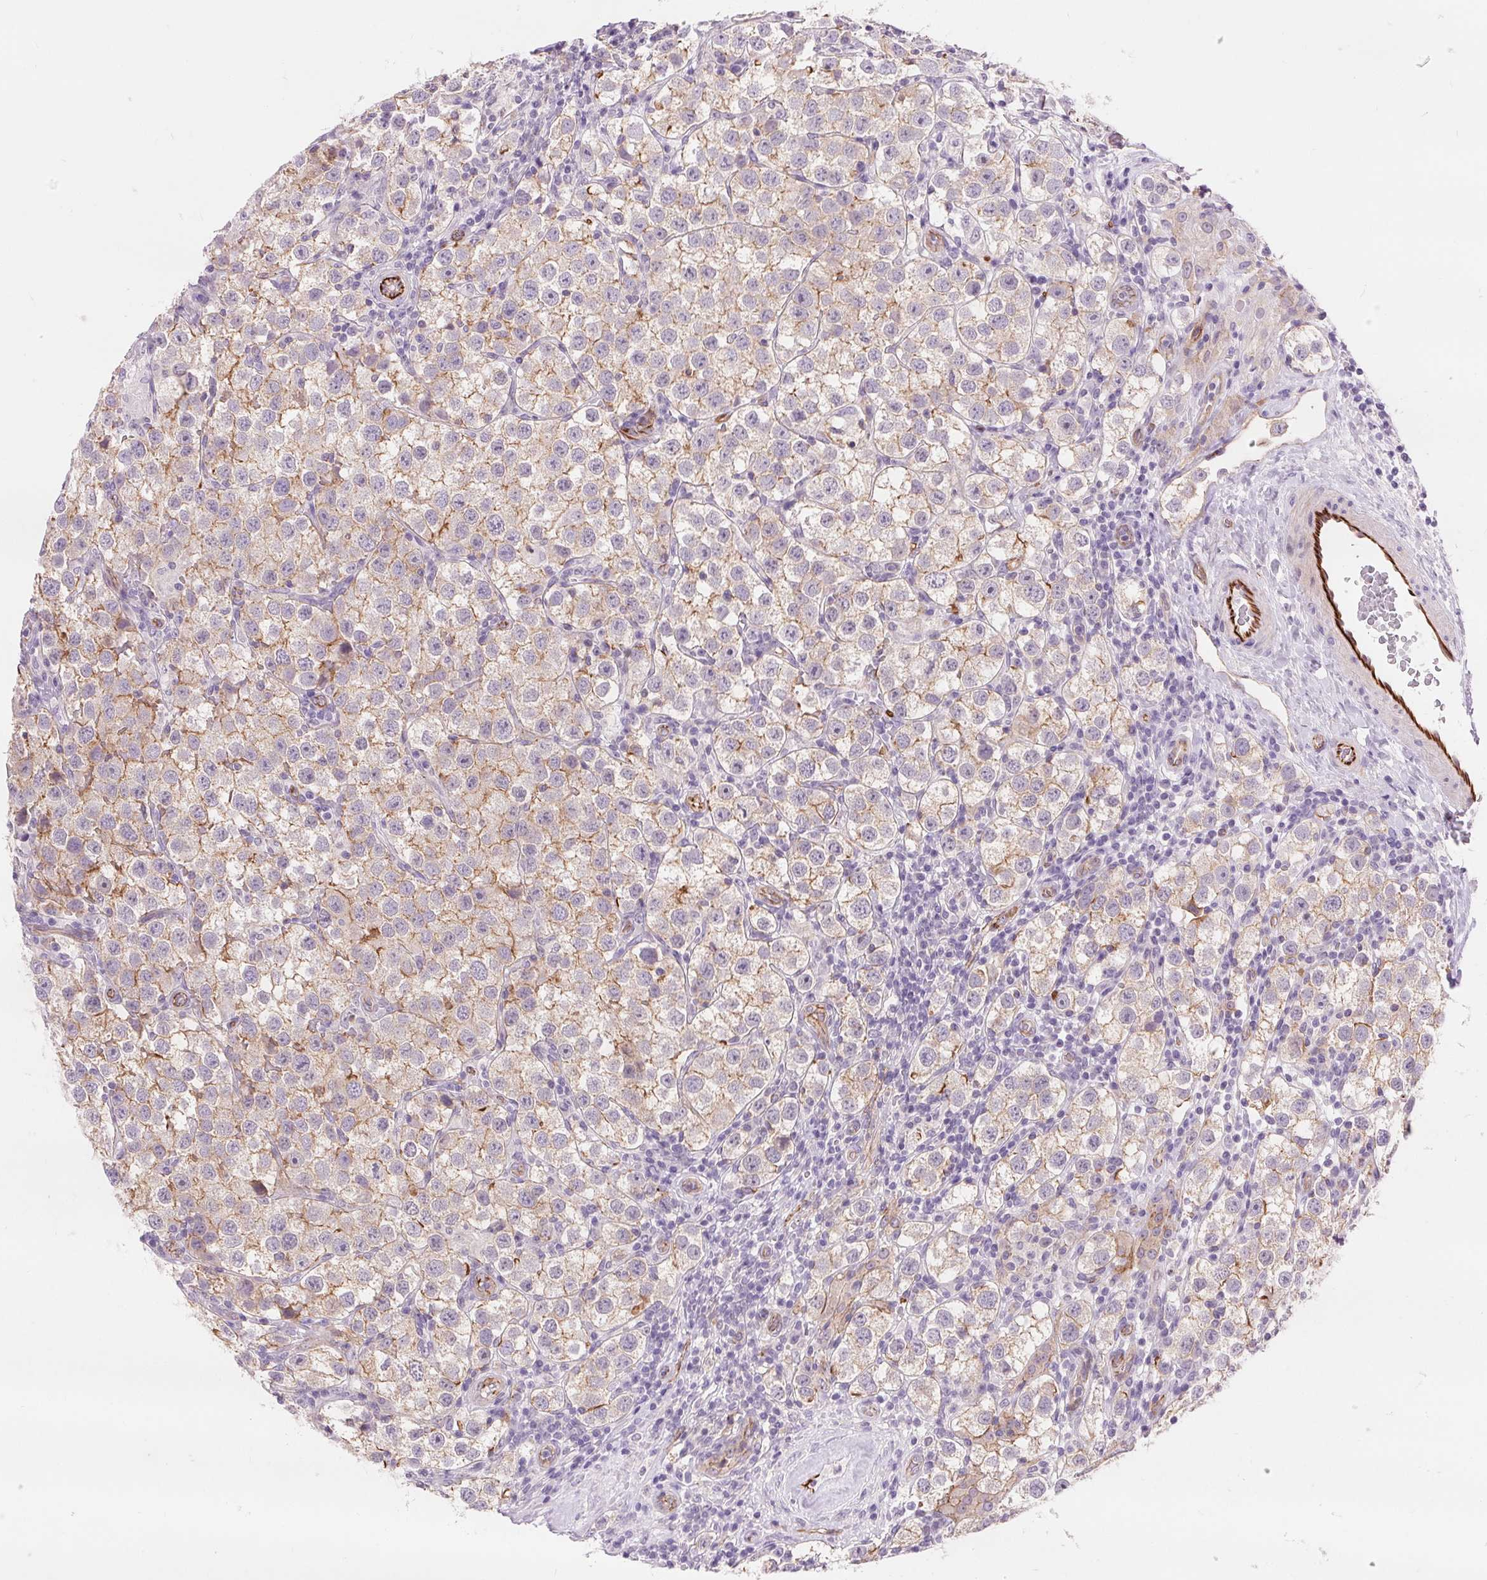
{"staining": {"intensity": "weak", "quantity": "25%-75%", "location": "cytoplasmic/membranous"}, "tissue": "testis cancer", "cell_type": "Tumor cells", "image_type": "cancer", "snomed": [{"axis": "morphology", "description": "Seminoma, NOS"}, {"axis": "topography", "description": "Testis"}], "caption": "Seminoma (testis) stained with a brown dye exhibits weak cytoplasmic/membranous positive positivity in approximately 25%-75% of tumor cells.", "gene": "DIXDC1", "patient": {"sex": "male", "age": 37}}